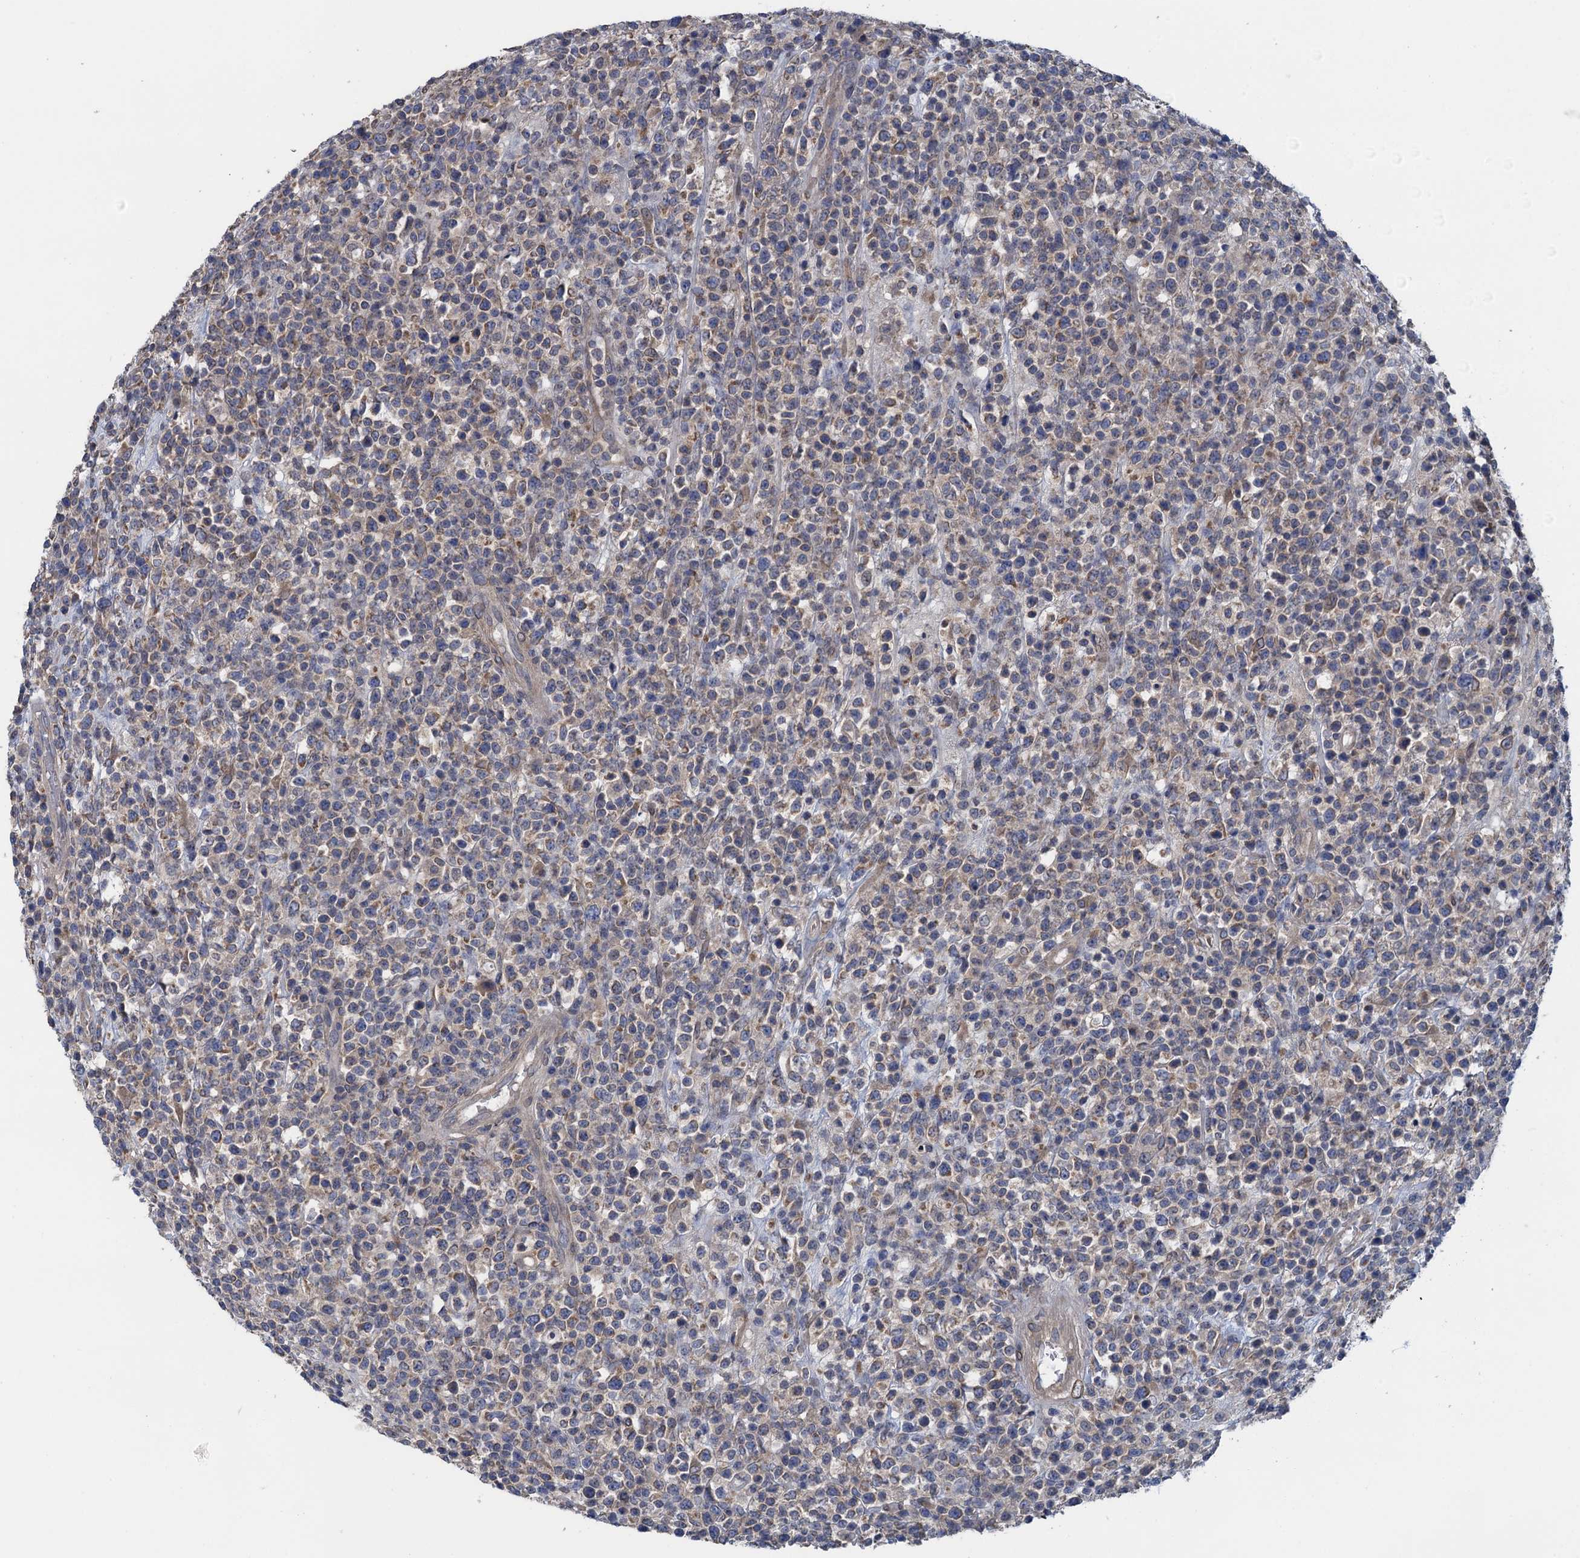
{"staining": {"intensity": "weak", "quantity": "25%-75%", "location": "cytoplasmic/membranous"}, "tissue": "lymphoma", "cell_type": "Tumor cells", "image_type": "cancer", "snomed": [{"axis": "morphology", "description": "Malignant lymphoma, non-Hodgkin's type, High grade"}, {"axis": "topography", "description": "Colon"}], "caption": "This is a micrograph of immunohistochemistry (IHC) staining of malignant lymphoma, non-Hodgkin's type (high-grade), which shows weak positivity in the cytoplasmic/membranous of tumor cells.", "gene": "CTU2", "patient": {"sex": "female", "age": 53}}